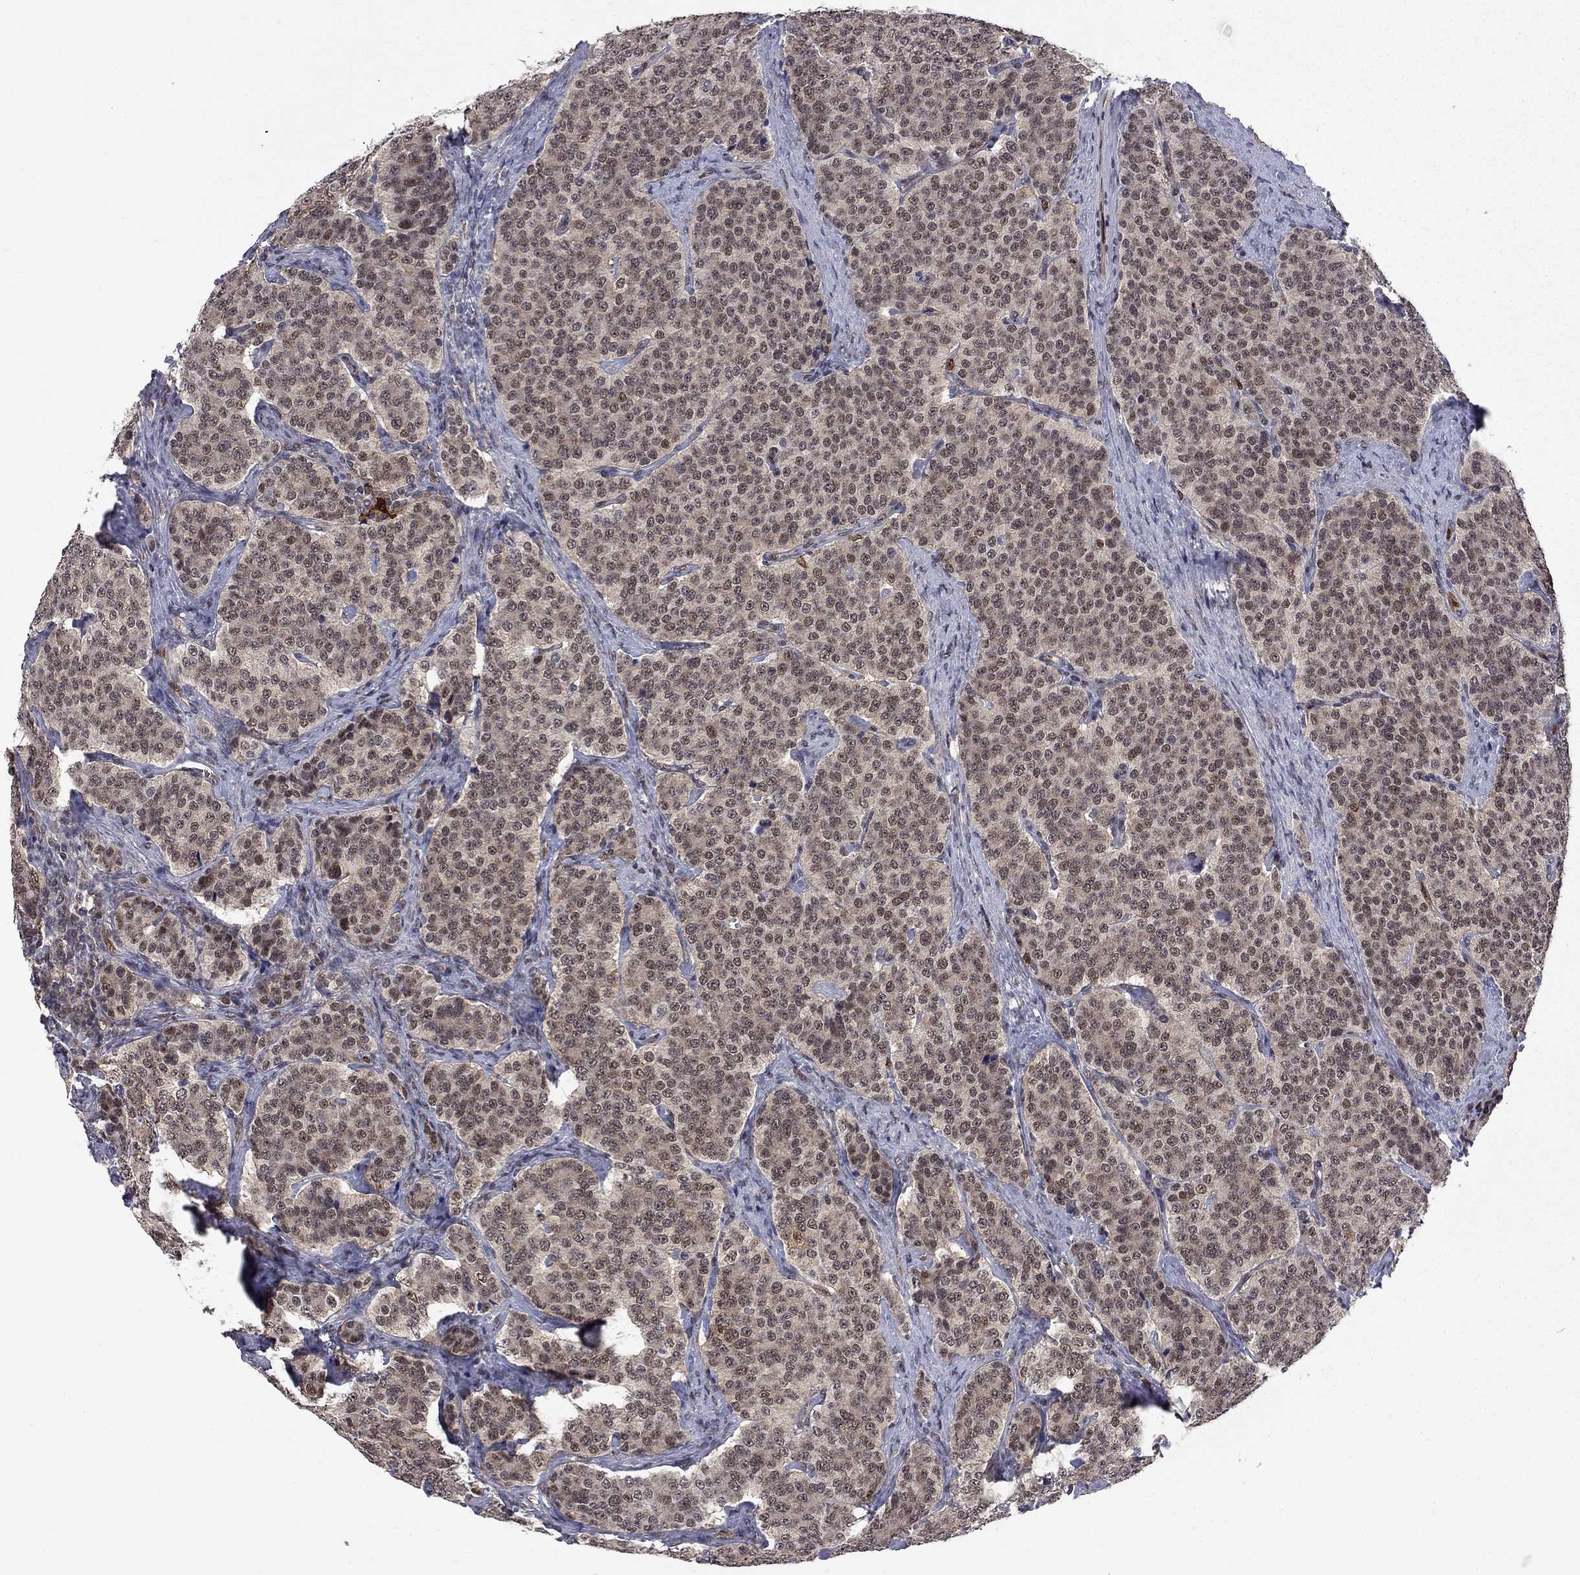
{"staining": {"intensity": "weak", "quantity": "<25%", "location": "nuclear"}, "tissue": "carcinoid", "cell_type": "Tumor cells", "image_type": "cancer", "snomed": [{"axis": "morphology", "description": "Carcinoid, malignant, NOS"}, {"axis": "topography", "description": "Small intestine"}], "caption": "Immunohistochemistry (IHC) histopathology image of neoplastic tissue: carcinoid stained with DAB (3,3'-diaminobenzidine) reveals no significant protein staining in tumor cells.", "gene": "SAP30L", "patient": {"sex": "female", "age": 58}}